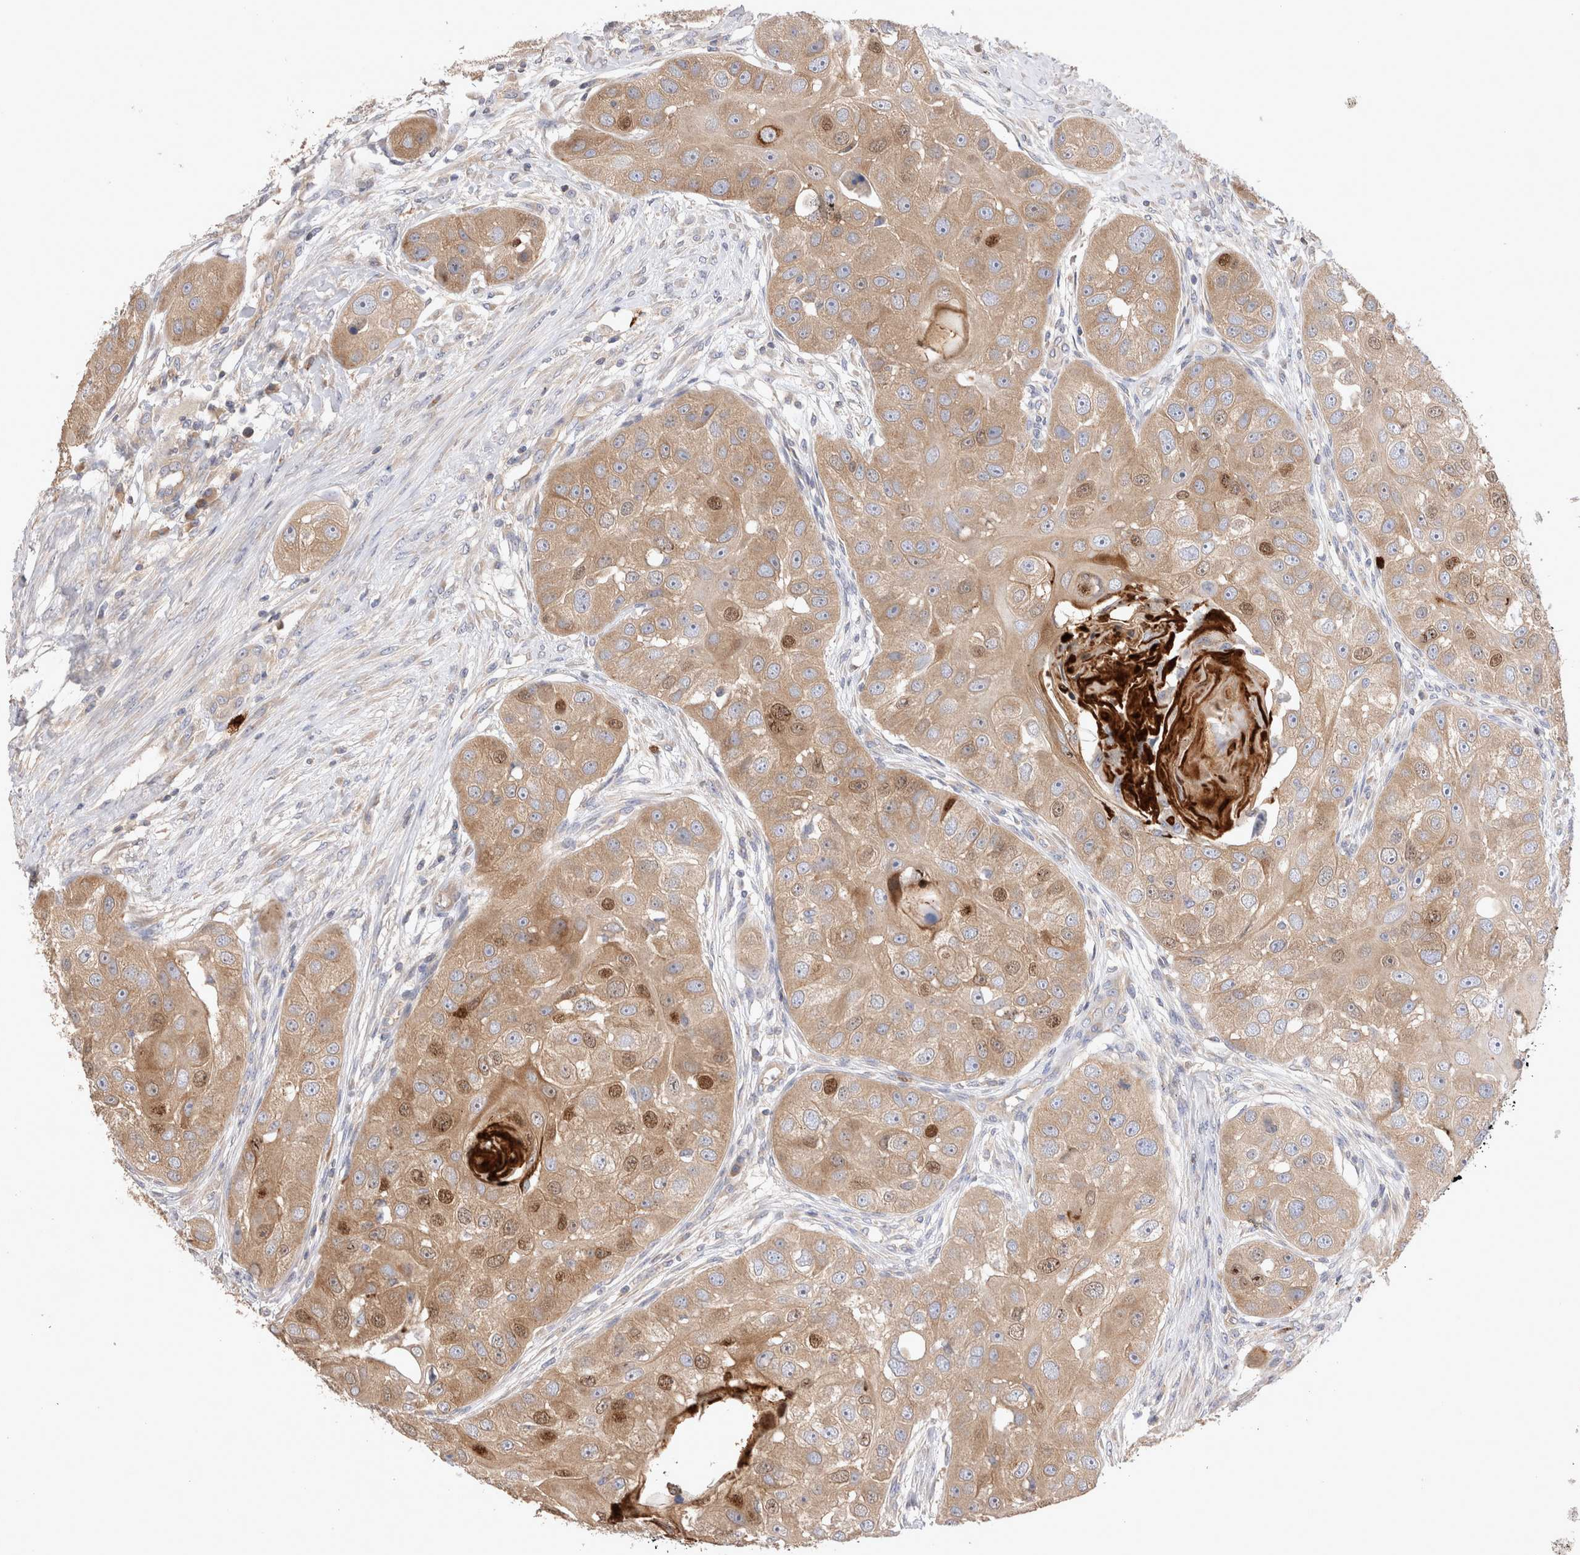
{"staining": {"intensity": "weak", "quantity": ">75%", "location": "cytoplasmic/membranous,nuclear"}, "tissue": "head and neck cancer", "cell_type": "Tumor cells", "image_type": "cancer", "snomed": [{"axis": "morphology", "description": "Normal tissue, NOS"}, {"axis": "morphology", "description": "Squamous cell carcinoma, NOS"}, {"axis": "topography", "description": "Skeletal muscle"}, {"axis": "topography", "description": "Head-Neck"}], "caption": "A high-resolution photomicrograph shows immunohistochemistry (IHC) staining of head and neck cancer, which shows weak cytoplasmic/membranous and nuclear positivity in approximately >75% of tumor cells. The protein of interest is shown in brown color, while the nuclei are stained blue.", "gene": "NXT2", "patient": {"sex": "male", "age": 51}}